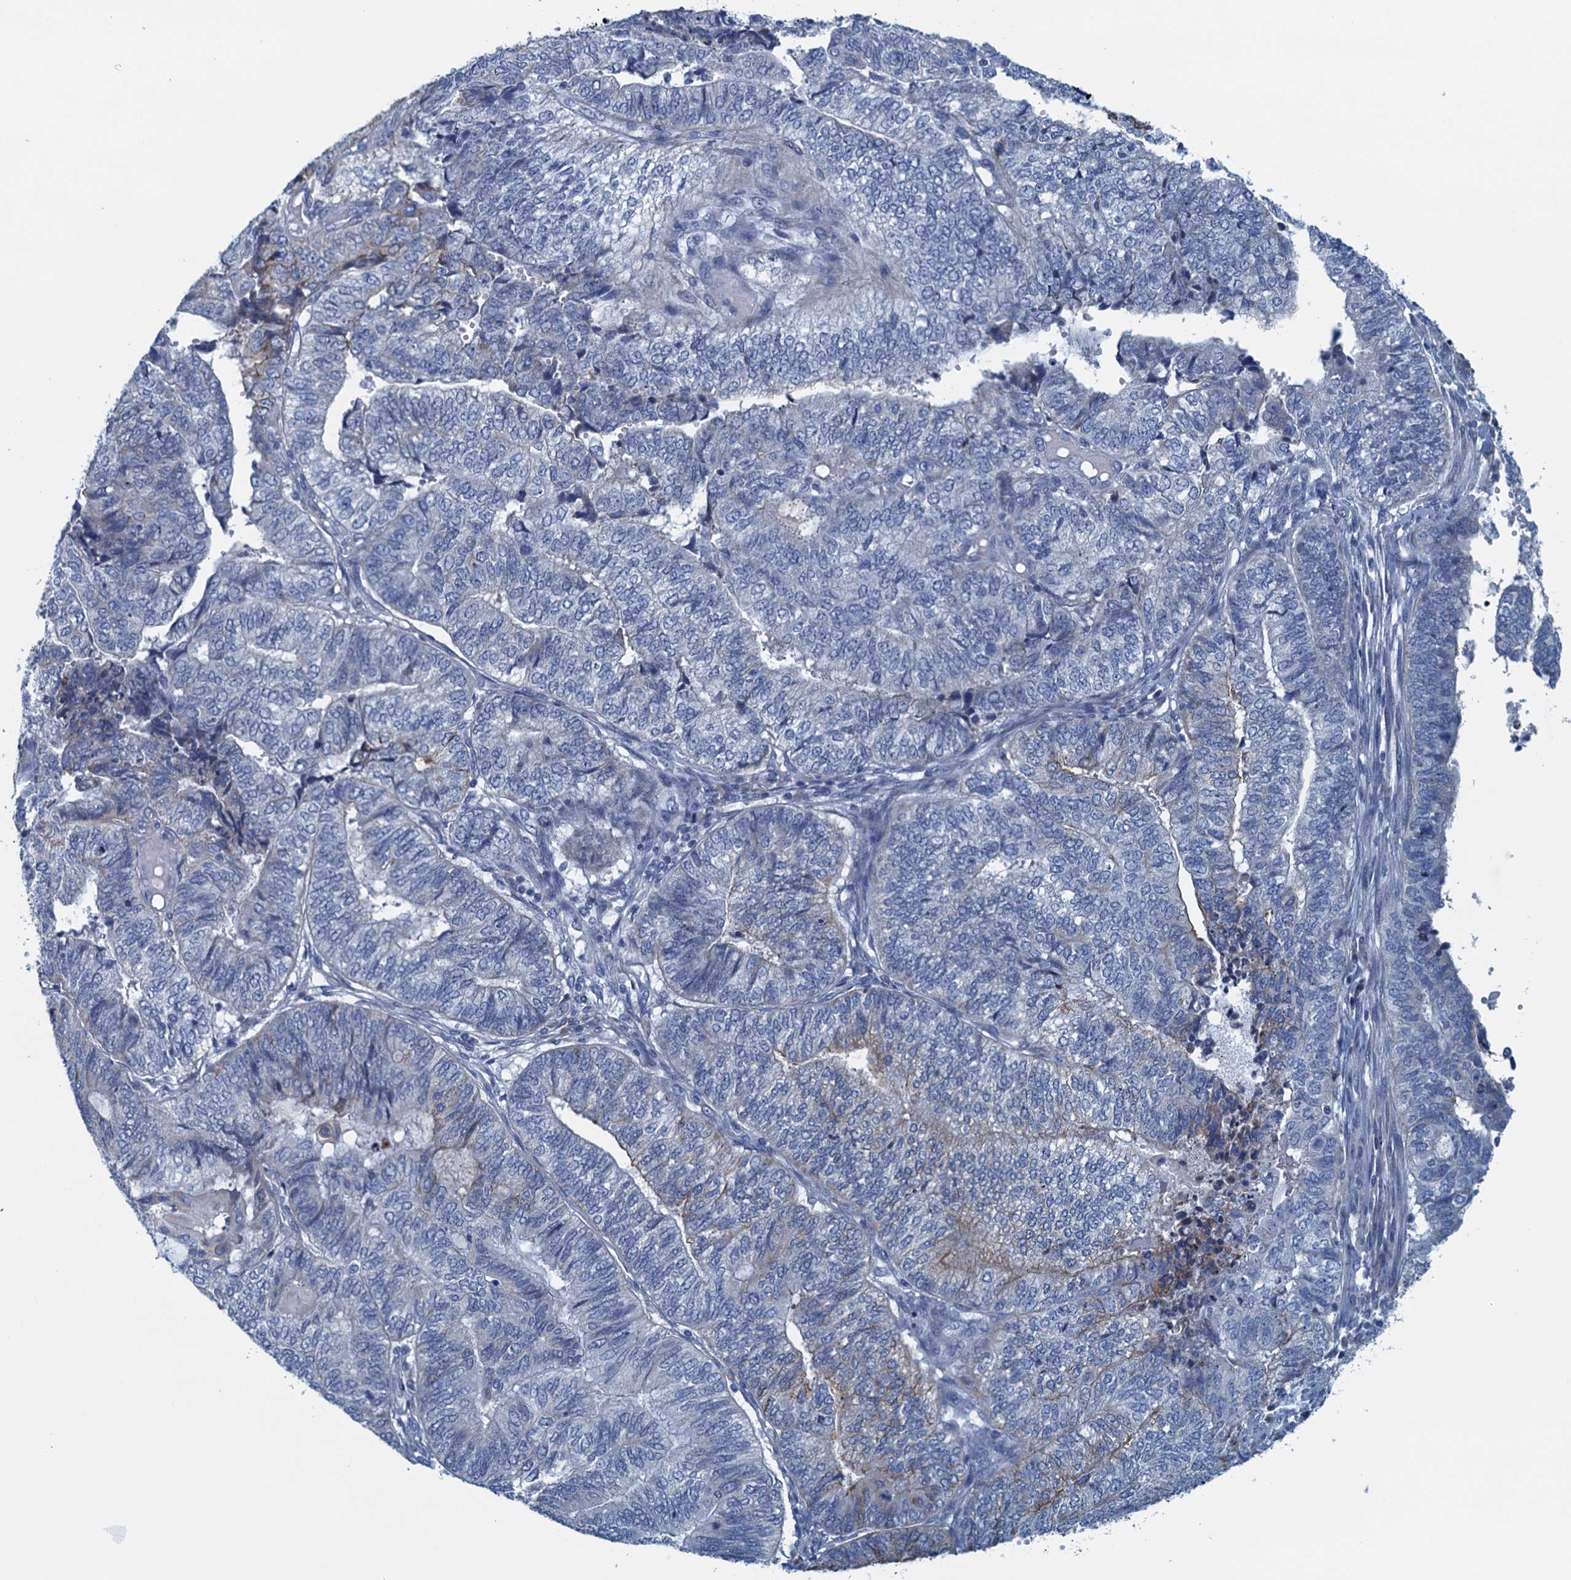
{"staining": {"intensity": "negative", "quantity": "none", "location": "none"}, "tissue": "endometrial cancer", "cell_type": "Tumor cells", "image_type": "cancer", "snomed": [{"axis": "morphology", "description": "Adenocarcinoma, NOS"}, {"axis": "topography", "description": "Uterus"}, {"axis": "topography", "description": "Endometrium"}], "caption": "A high-resolution image shows immunohistochemistry staining of endometrial cancer, which demonstrates no significant staining in tumor cells.", "gene": "C10orf88", "patient": {"sex": "female", "age": 70}}